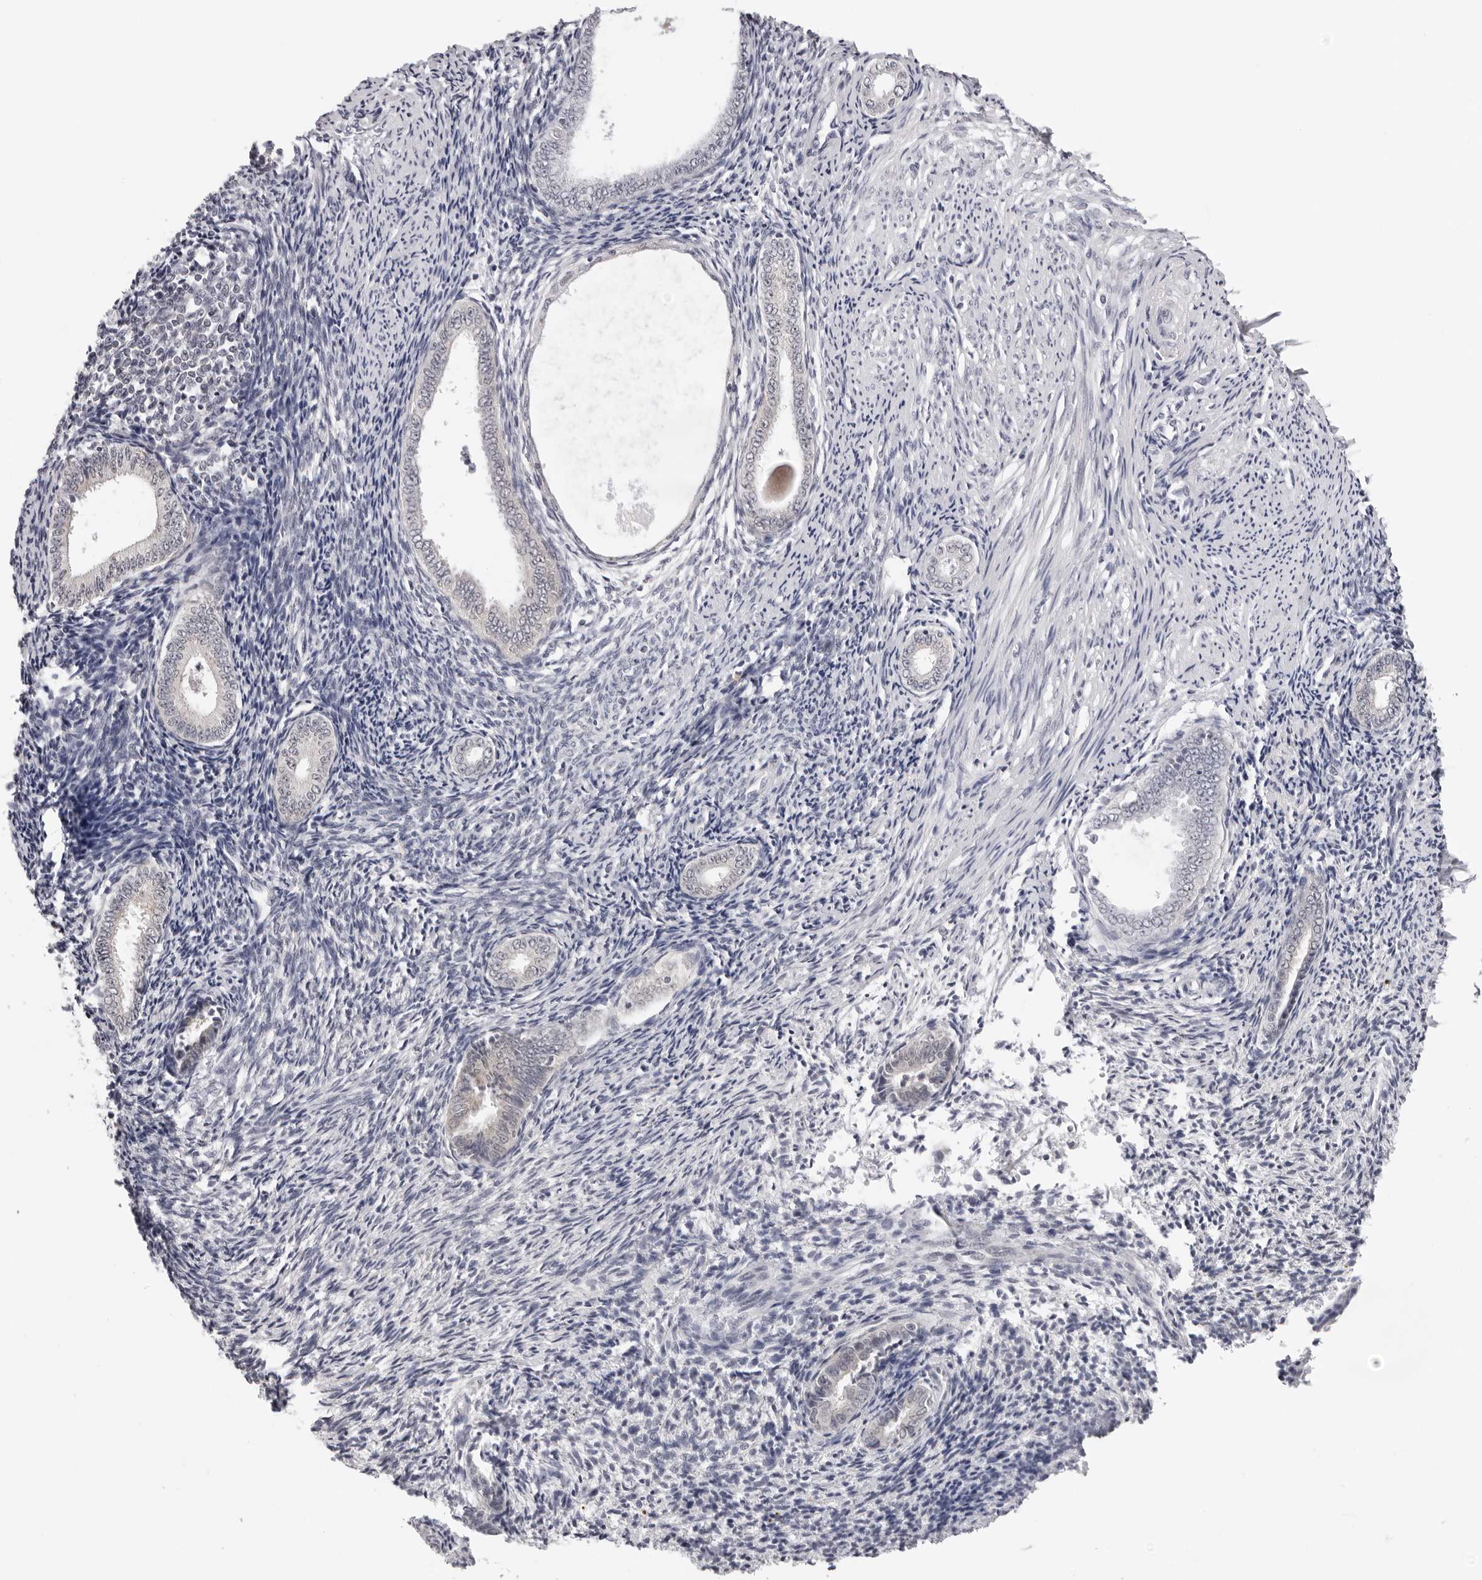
{"staining": {"intensity": "negative", "quantity": "none", "location": "none"}, "tissue": "endometrium", "cell_type": "Cells in endometrial stroma", "image_type": "normal", "snomed": [{"axis": "morphology", "description": "Normal tissue, NOS"}, {"axis": "topography", "description": "Endometrium"}], "caption": "Cells in endometrial stroma show no significant expression in unremarkable endometrium. The staining was performed using DAB (3,3'-diaminobenzidine) to visualize the protein expression in brown, while the nuclei were stained in blue with hematoxylin (Magnification: 20x).", "gene": "PRUNE1", "patient": {"sex": "female", "age": 56}}